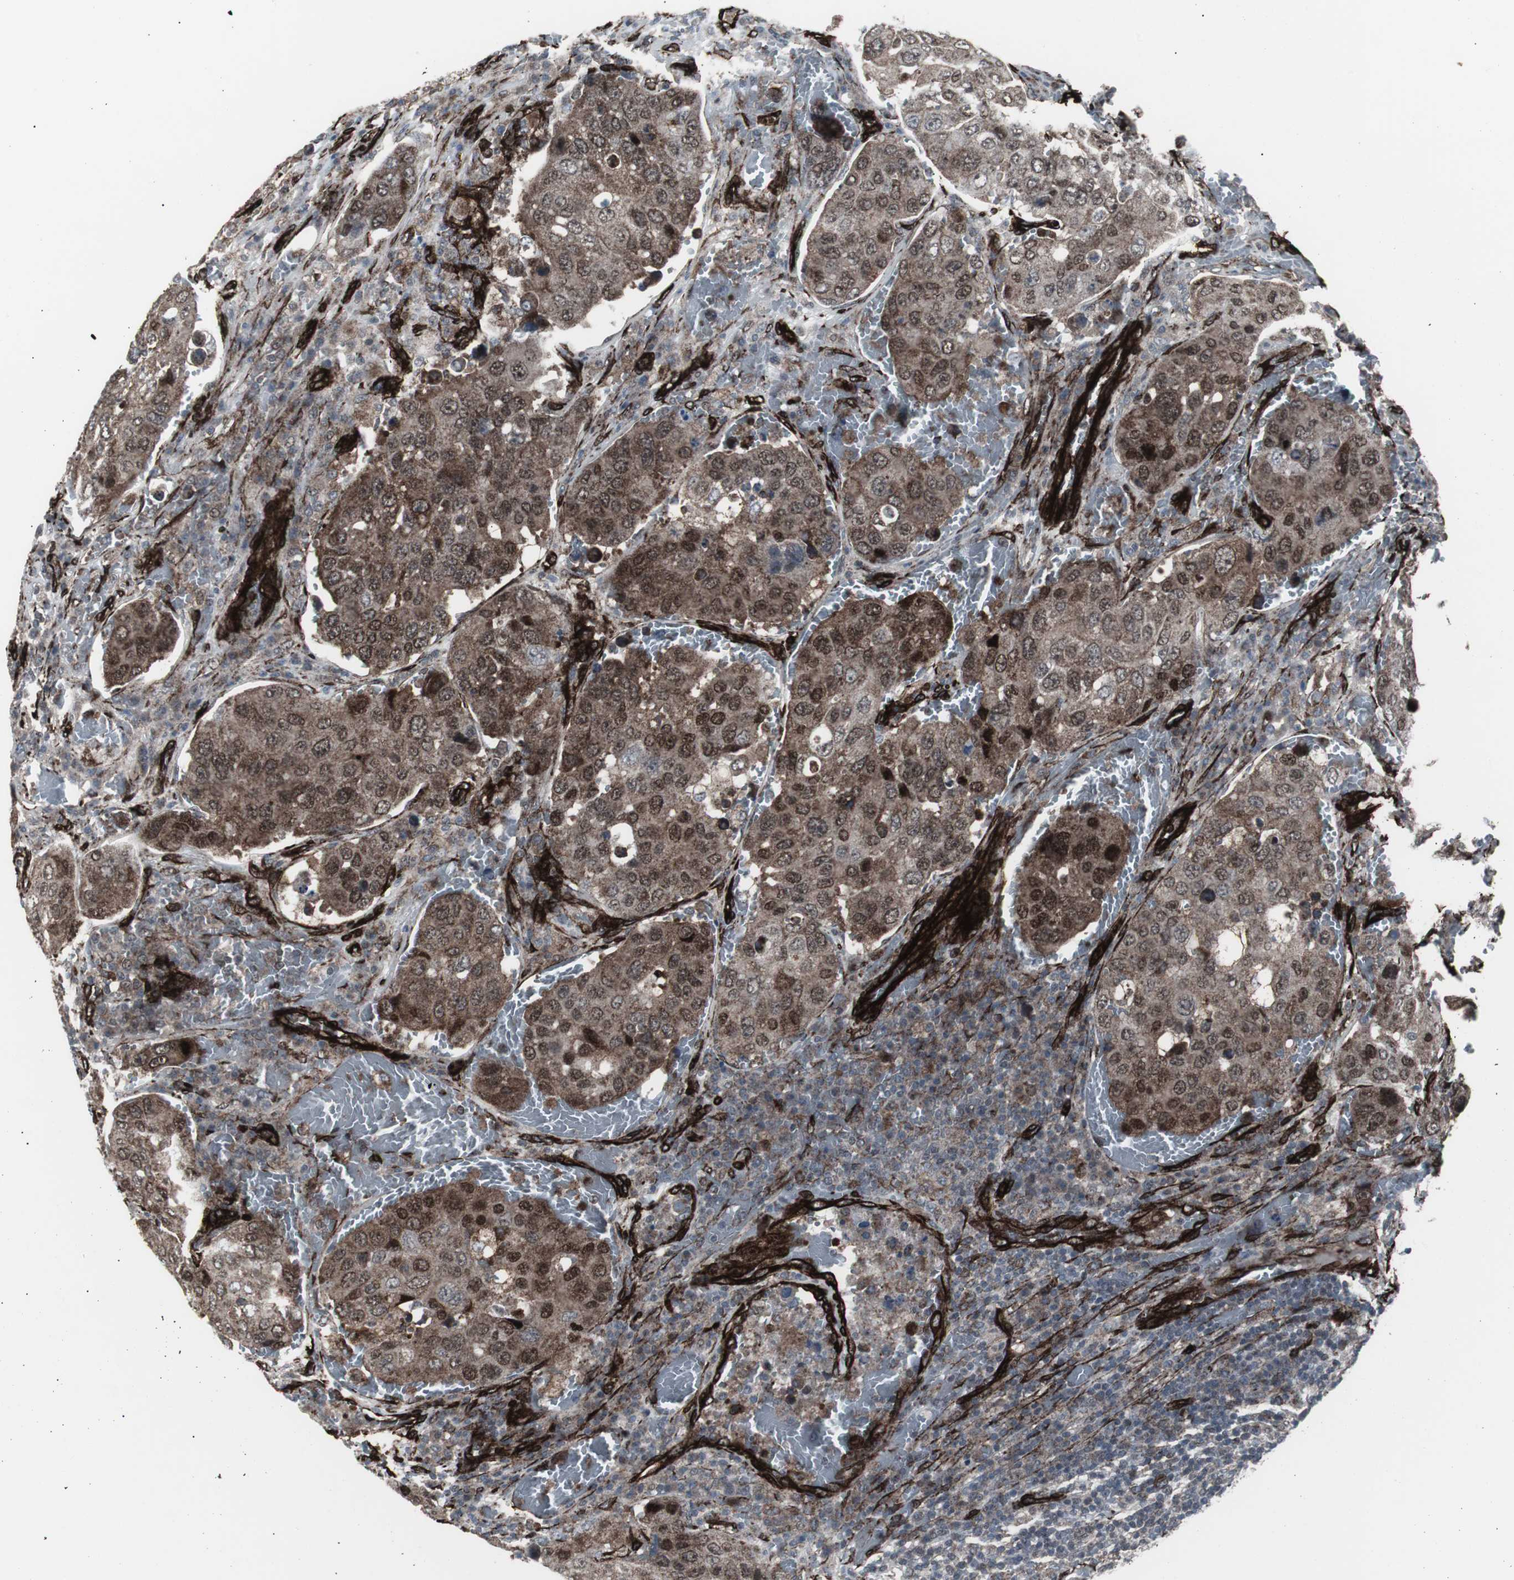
{"staining": {"intensity": "moderate", "quantity": "25%-75%", "location": "cytoplasmic/membranous,nuclear"}, "tissue": "urothelial cancer", "cell_type": "Tumor cells", "image_type": "cancer", "snomed": [{"axis": "morphology", "description": "Urothelial carcinoma, High grade"}, {"axis": "topography", "description": "Lymph node"}, {"axis": "topography", "description": "Urinary bladder"}], "caption": "Tumor cells reveal medium levels of moderate cytoplasmic/membranous and nuclear positivity in about 25%-75% of cells in urothelial cancer.", "gene": "PDGFA", "patient": {"sex": "male", "age": 51}}